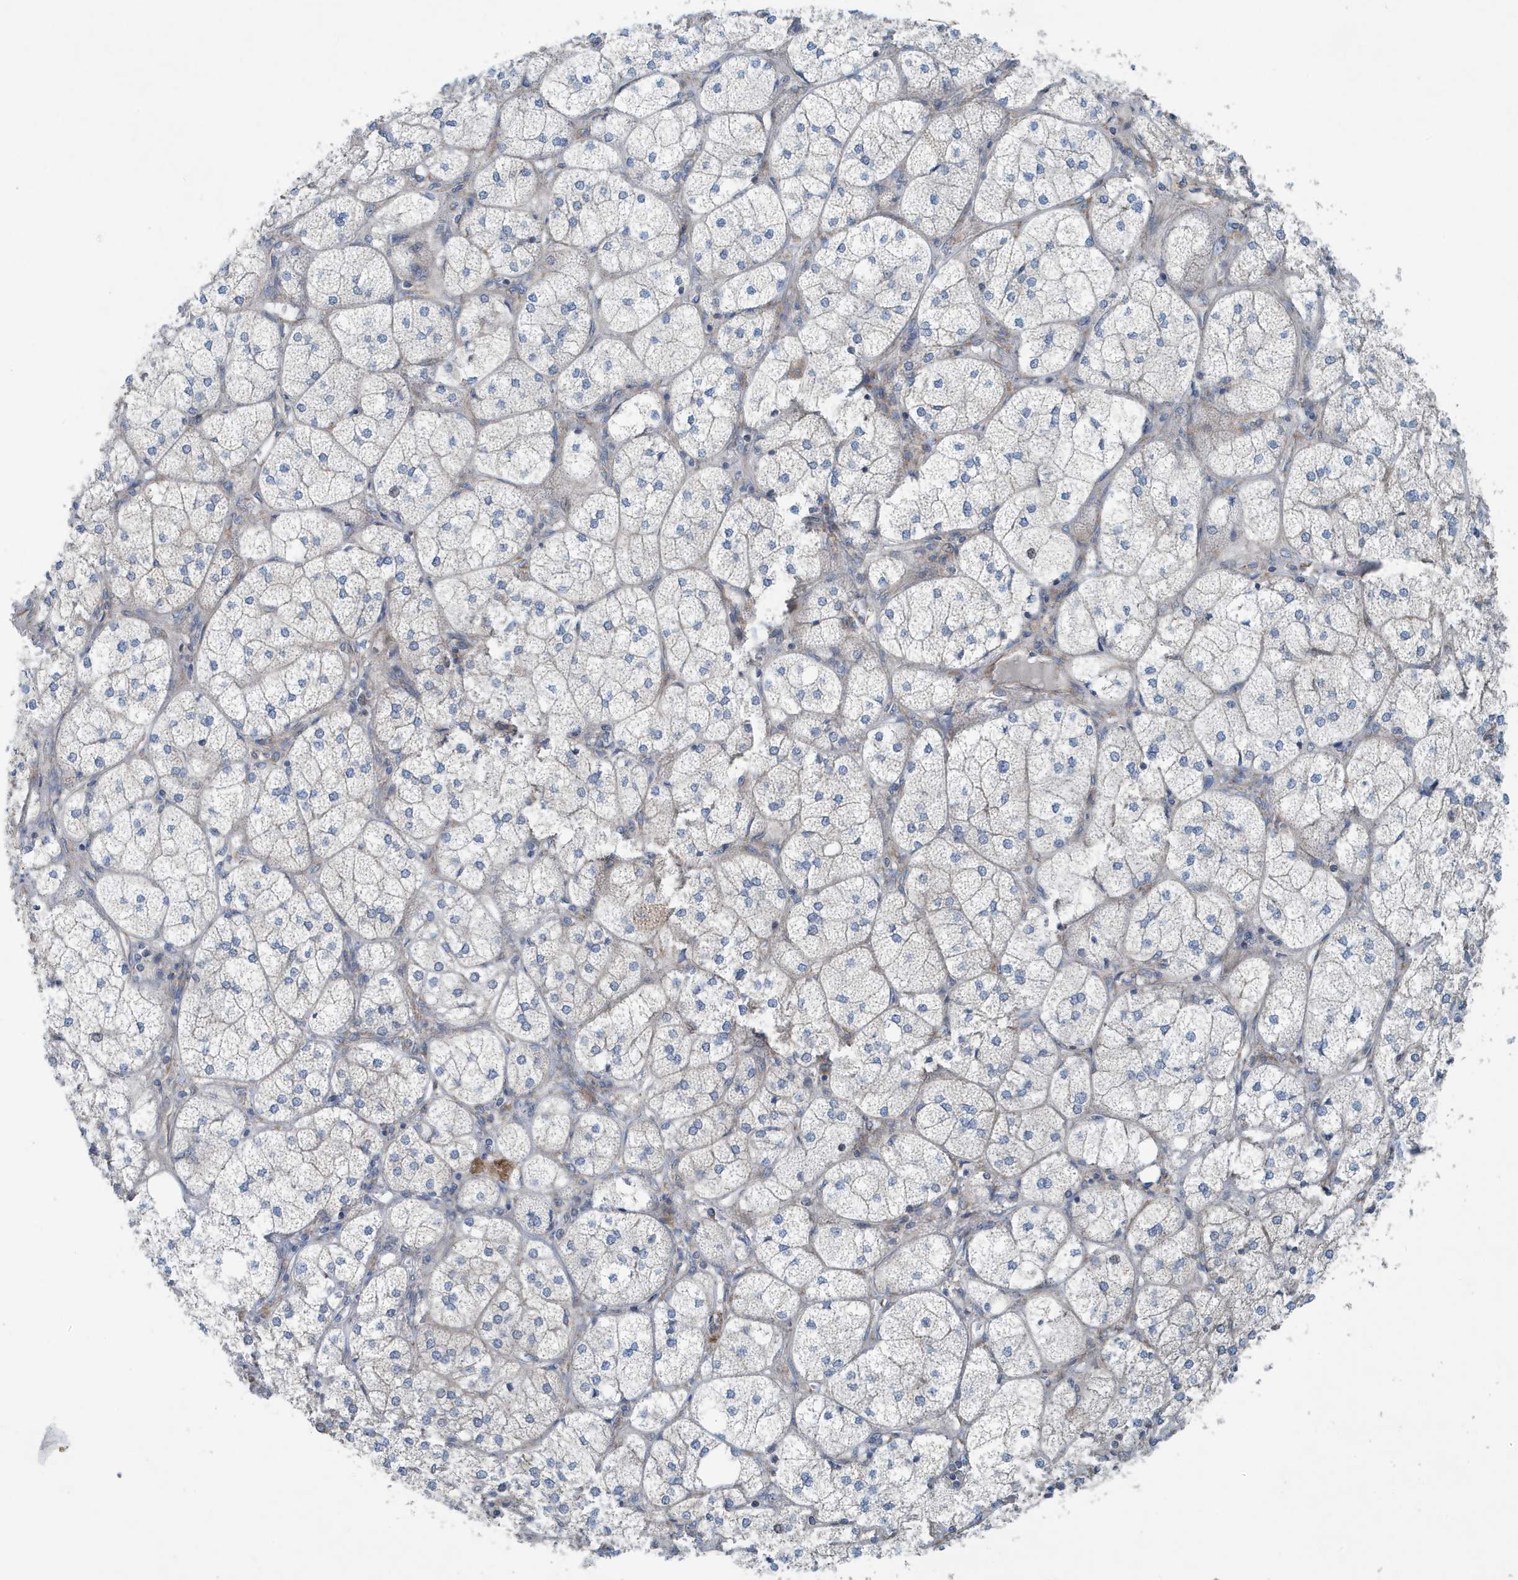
{"staining": {"intensity": "moderate", "quantity": "25%-75%", "location": "cytoplasmic/membranous"}, "tissue": "adrenal gland", "cell_type": "Glandular cells", "image_type": "normal", "snomed": [{"axis": "morphology", "description": "Normal tissue, NOS"}, {"axis": "topography", "description": "Adrenal gland"}], "caption": "DAB (3,3'-diaminobenzidine) immunohistochemical staining of benign human adrenal gland demonstrates moderate cytoplasmic/membranous protein positivity in about 25%-75% of glandular cells.", "gene": "PPM1M", "patient": {"sex": "female", "age": 61}}